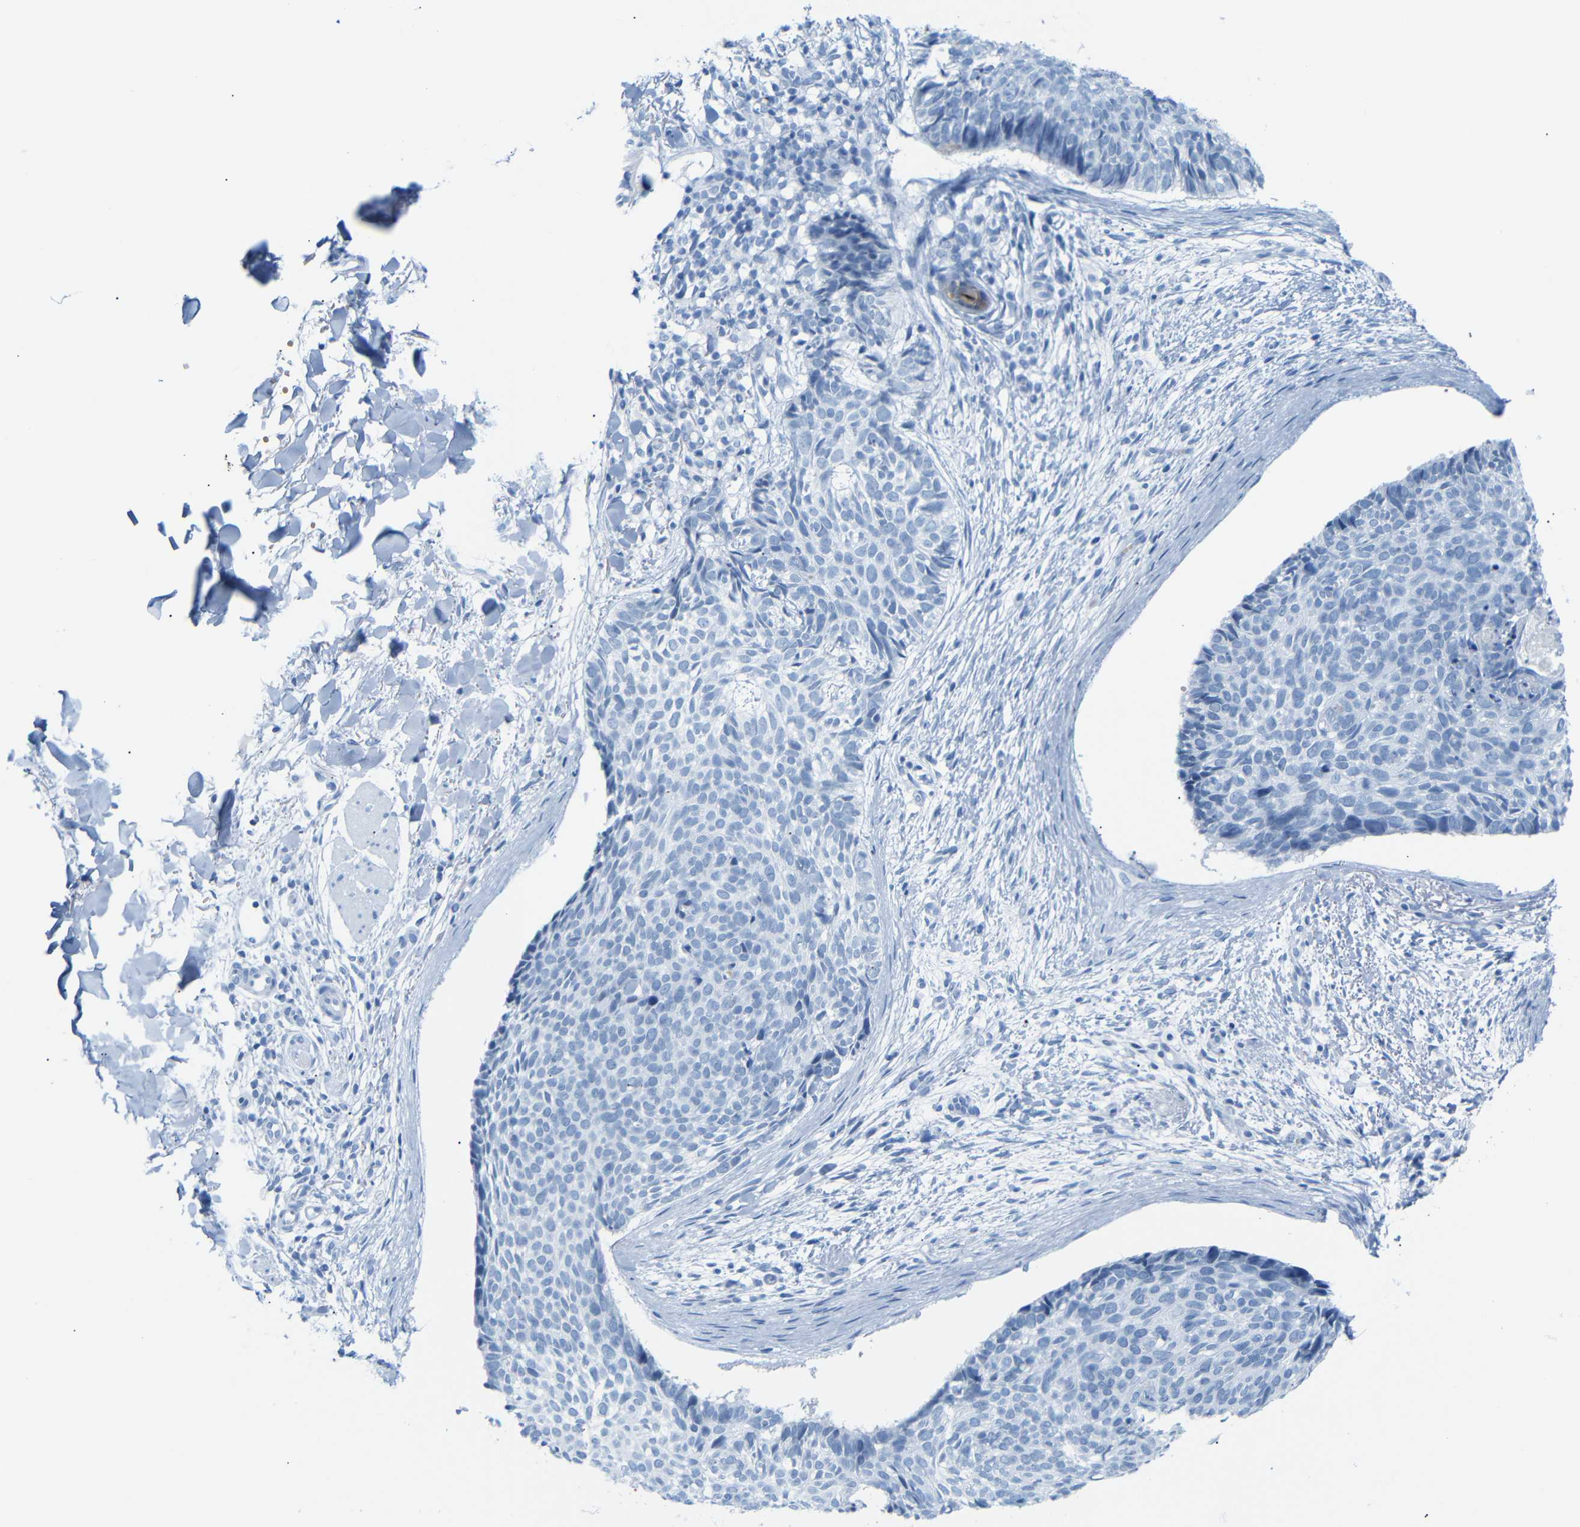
{"staining": {"intensity": "negative", "quantity": "none", "location": "none"}, "tissue": "skin cancer", "cell_type": "Tumor cells", "image_type": "cancer", "snomed": [{"axis": "morphology", "description": "Normal tissue, NOS"}, {"axis": "morphology", "description": "Basal cell carcinoma"}, {"axis": "topography", "description": "Skin"}], "caption": "This is a photomicrograph of immunohistochemistry staining of skin cancer, which shows no positivity in tumor cells.", "gene": "DYNAP", "patient": {"sex": "female", "age": 56}}